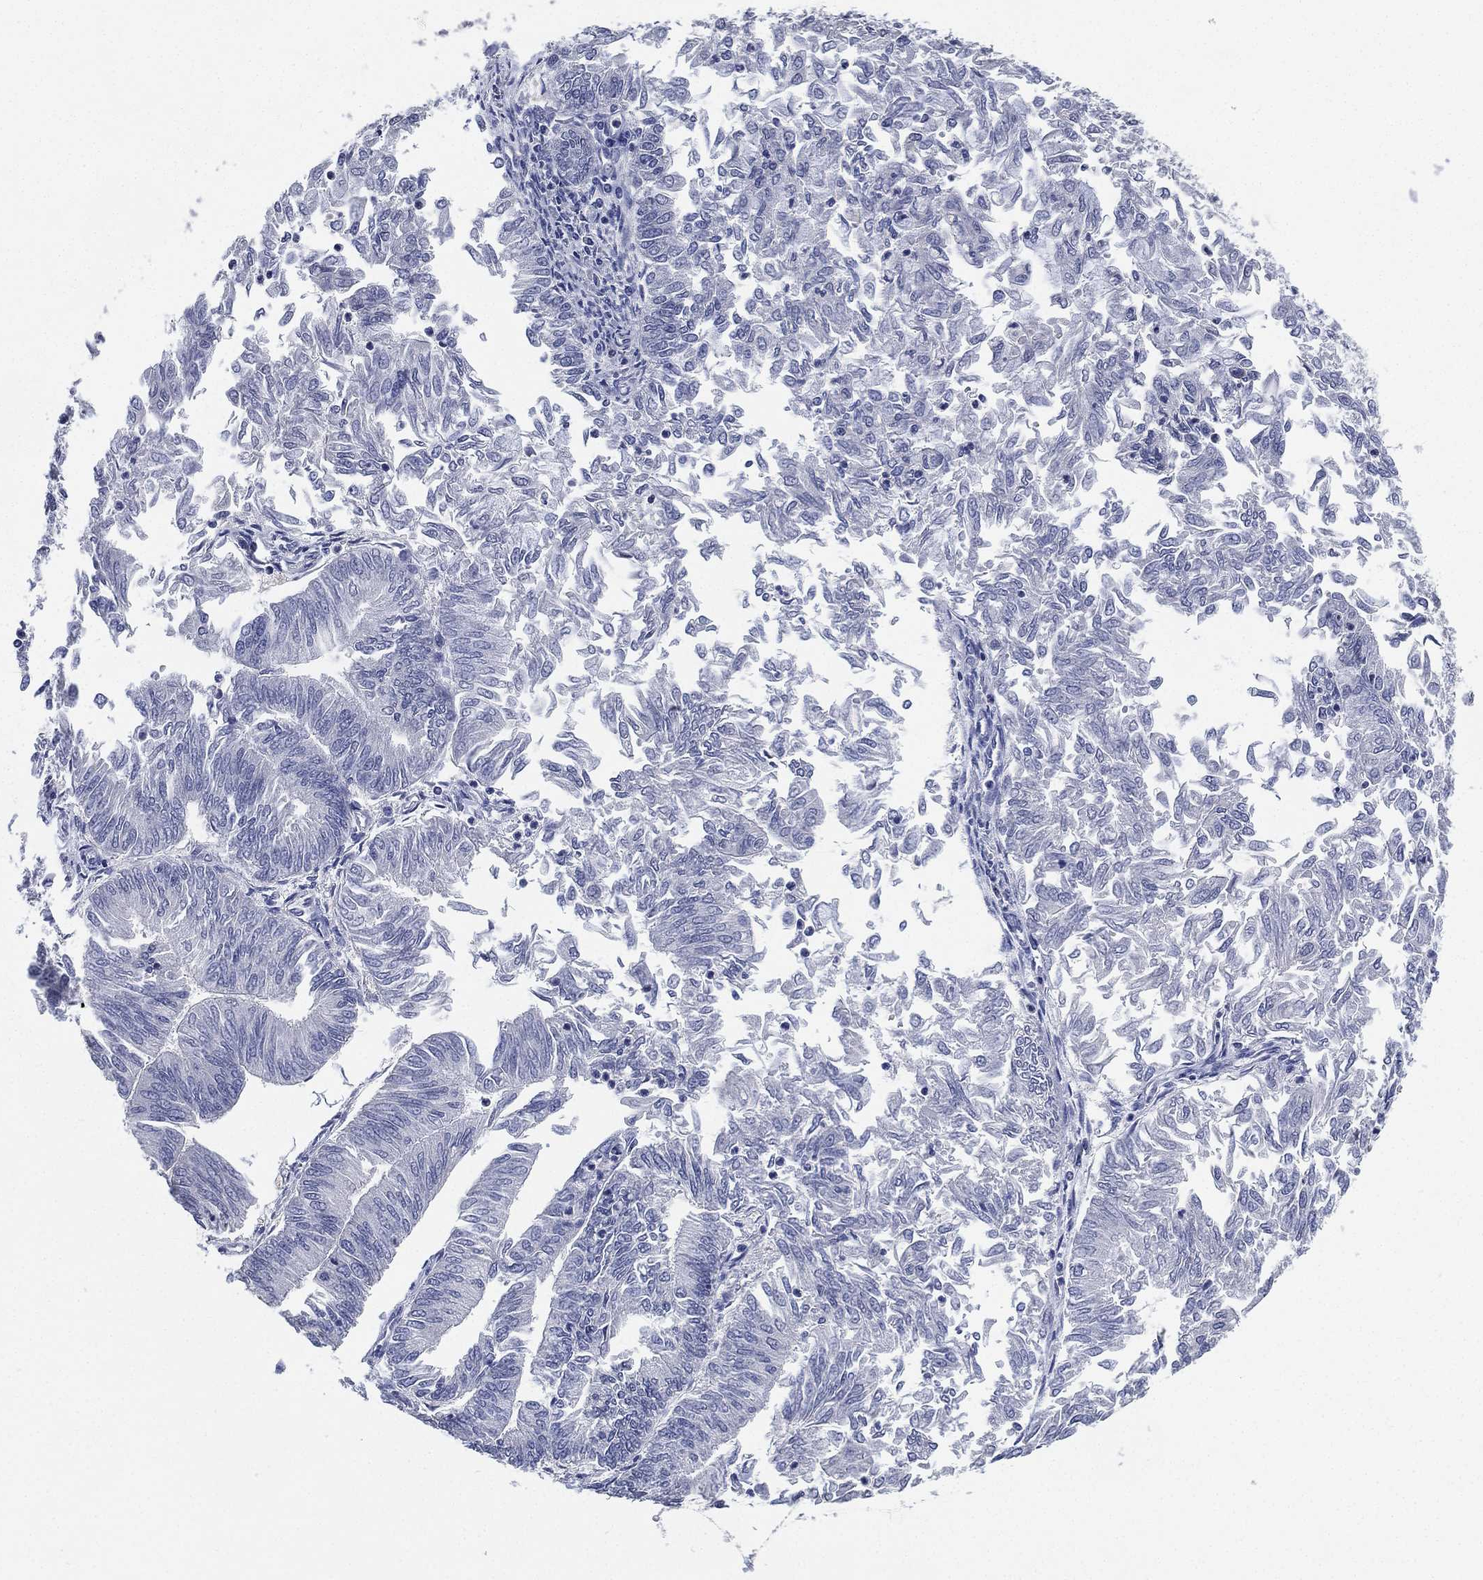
{"staining": {"intensity": "negative", "quantity": "none", "location": "none"}, "tissue": "endometrial cancer", "cell_type": "Tumor cells", "image_type": "cancer", "snomed": [{"axis": "morphology", "description": "Adenocarcinoma, NOS"}, {"axis": "topography", "description": "Endometrium"}], "caption": "Immunohistochemistry image of neoplastic tissue: human endometrial adenocarcinoma stained with DAB demonstrates no significant protein staining in tumor cells. Nuclei are stained in blue.", "gene": "IYD", "patient": {"sex": "female", "age": 59}}